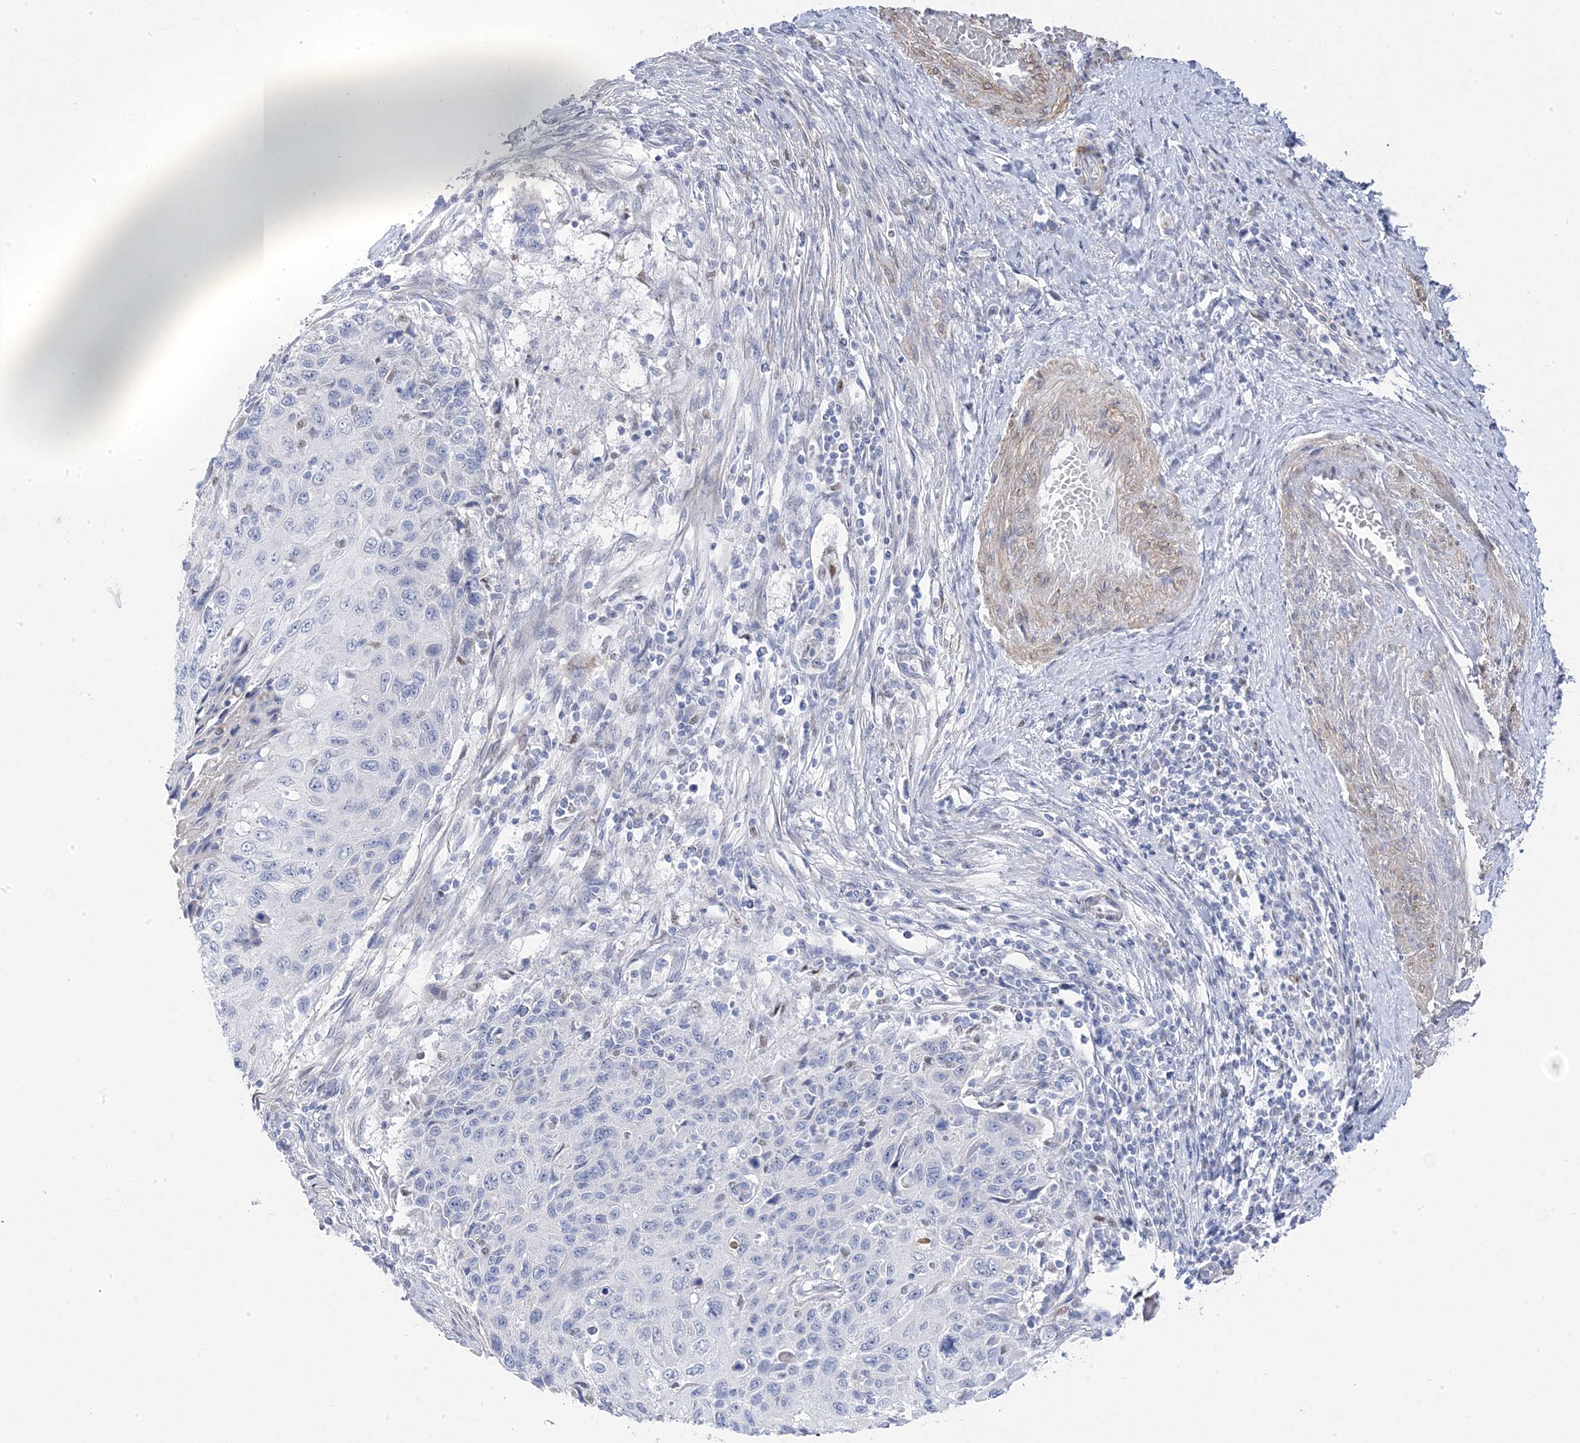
{"staining": {"intensity": "negative", "quantity": "none", "location": "none"}, "tissue": "cervical cancer", "cell_type": "Tumor cells", "image_type": "cancer", "snomed": [{"axis": "morphology", "description": "Squamous cell carcinoma, NOS"}, {"axis": "topography", "description": "Cervix"}], "caption": "There is no significant staining in tumor cells of cervical squamous cell carcinoma.", "gene": "GTPBP6", "patient": {"sex": "female", "age": 70}}